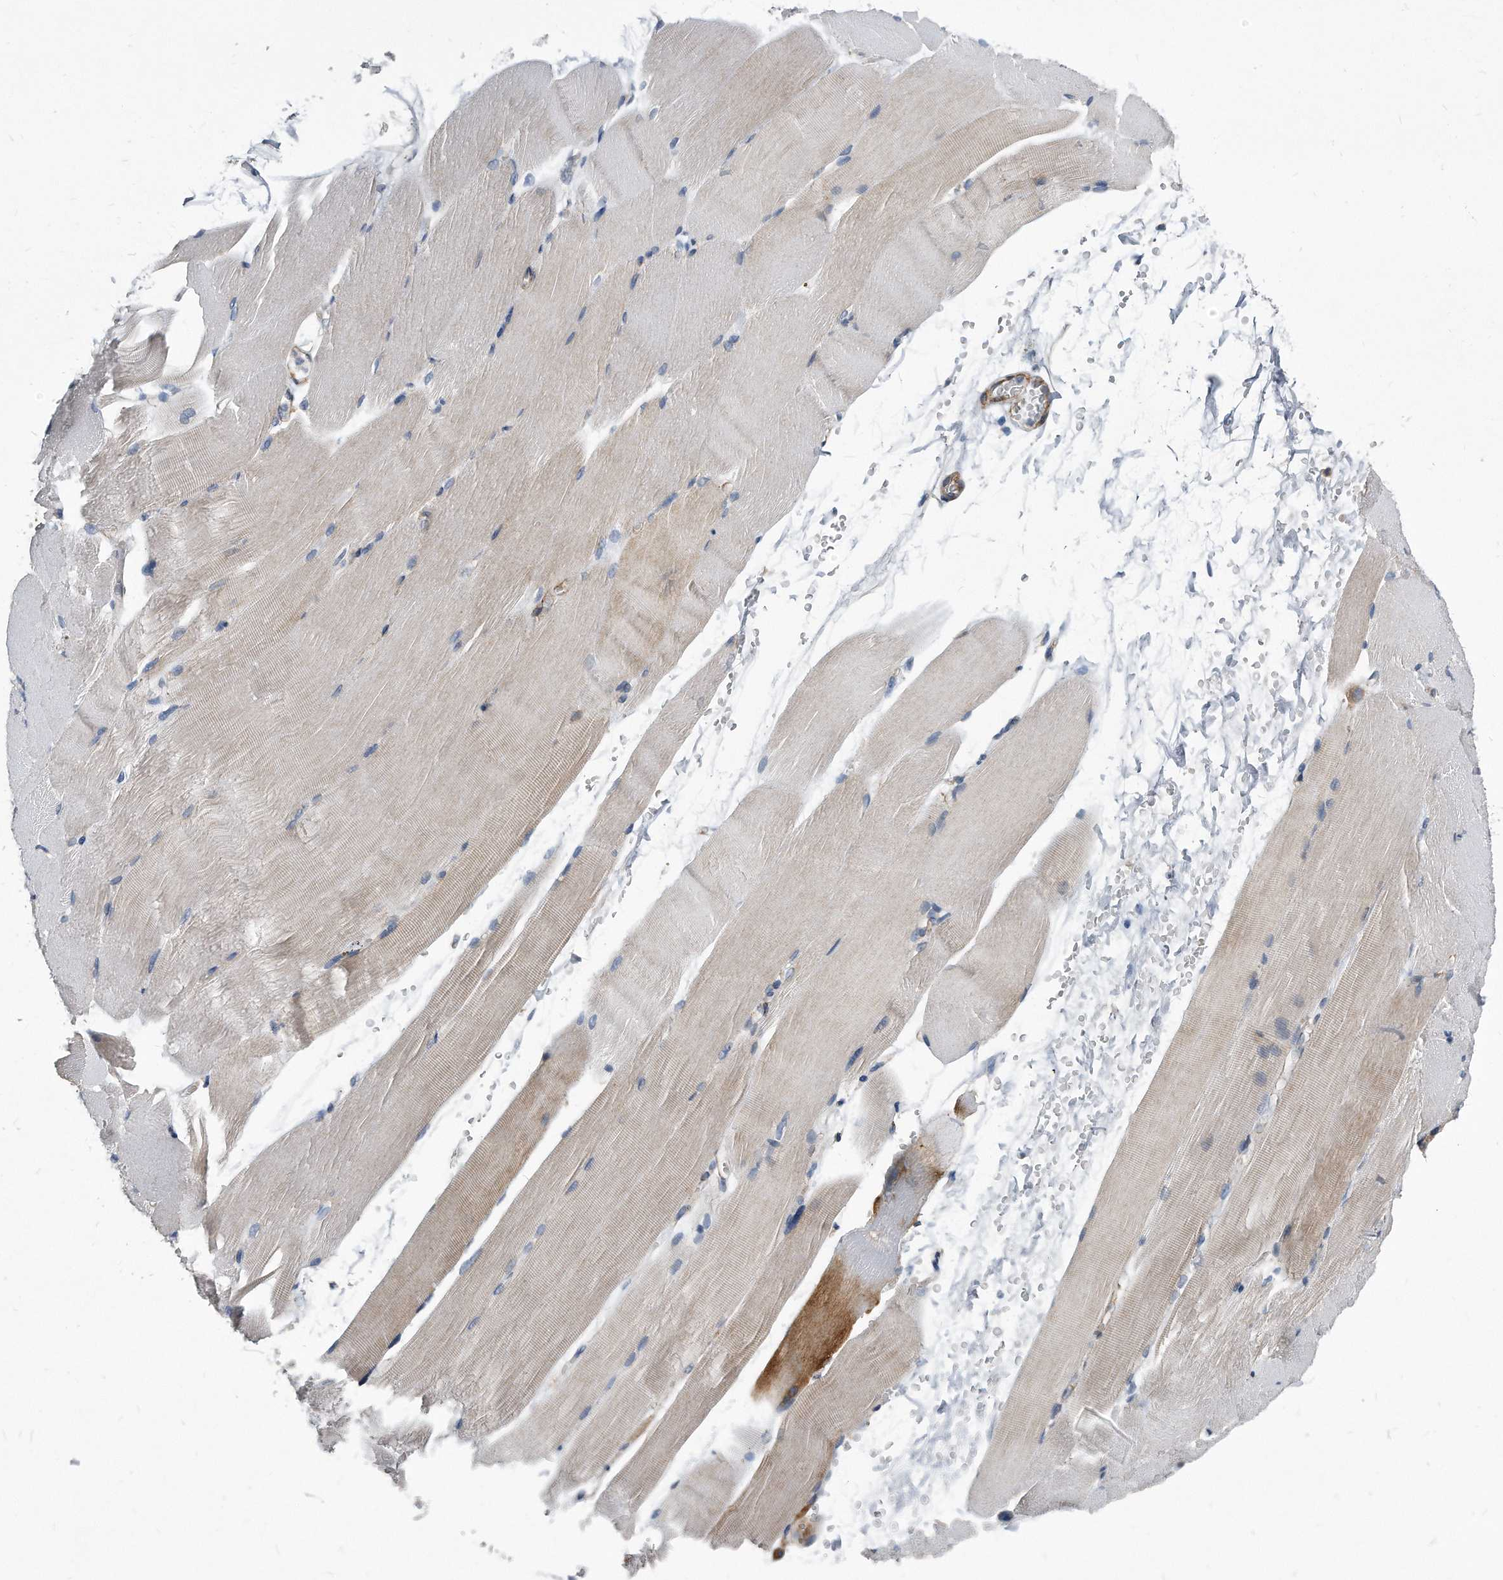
{"staining": {"intensity": "weak", "quantity": "<25%", "location": "cytoplasmic/membranous"}, "tissue": "skeletal muscle", "cell_type": "Myocytes", "image_type": "normal", "snomed": [{"axis": "morphology", "description": "Normal tissue, NOS"}, {"axis": "topography", "description": "Skeletal muscle"}, {"axis": "topography", "description": "Parathyroid gland"}], "caption": "DAB immunohistochemical staining of unremarkable human skeletal muscle shows no significant staining in myocytes. (DAB (3,3'-diaminobenzidine) IHC with hematoxylin counter stain).", "gene": "EIF2B4", "patient": {"sex": "female", "age": 37}}